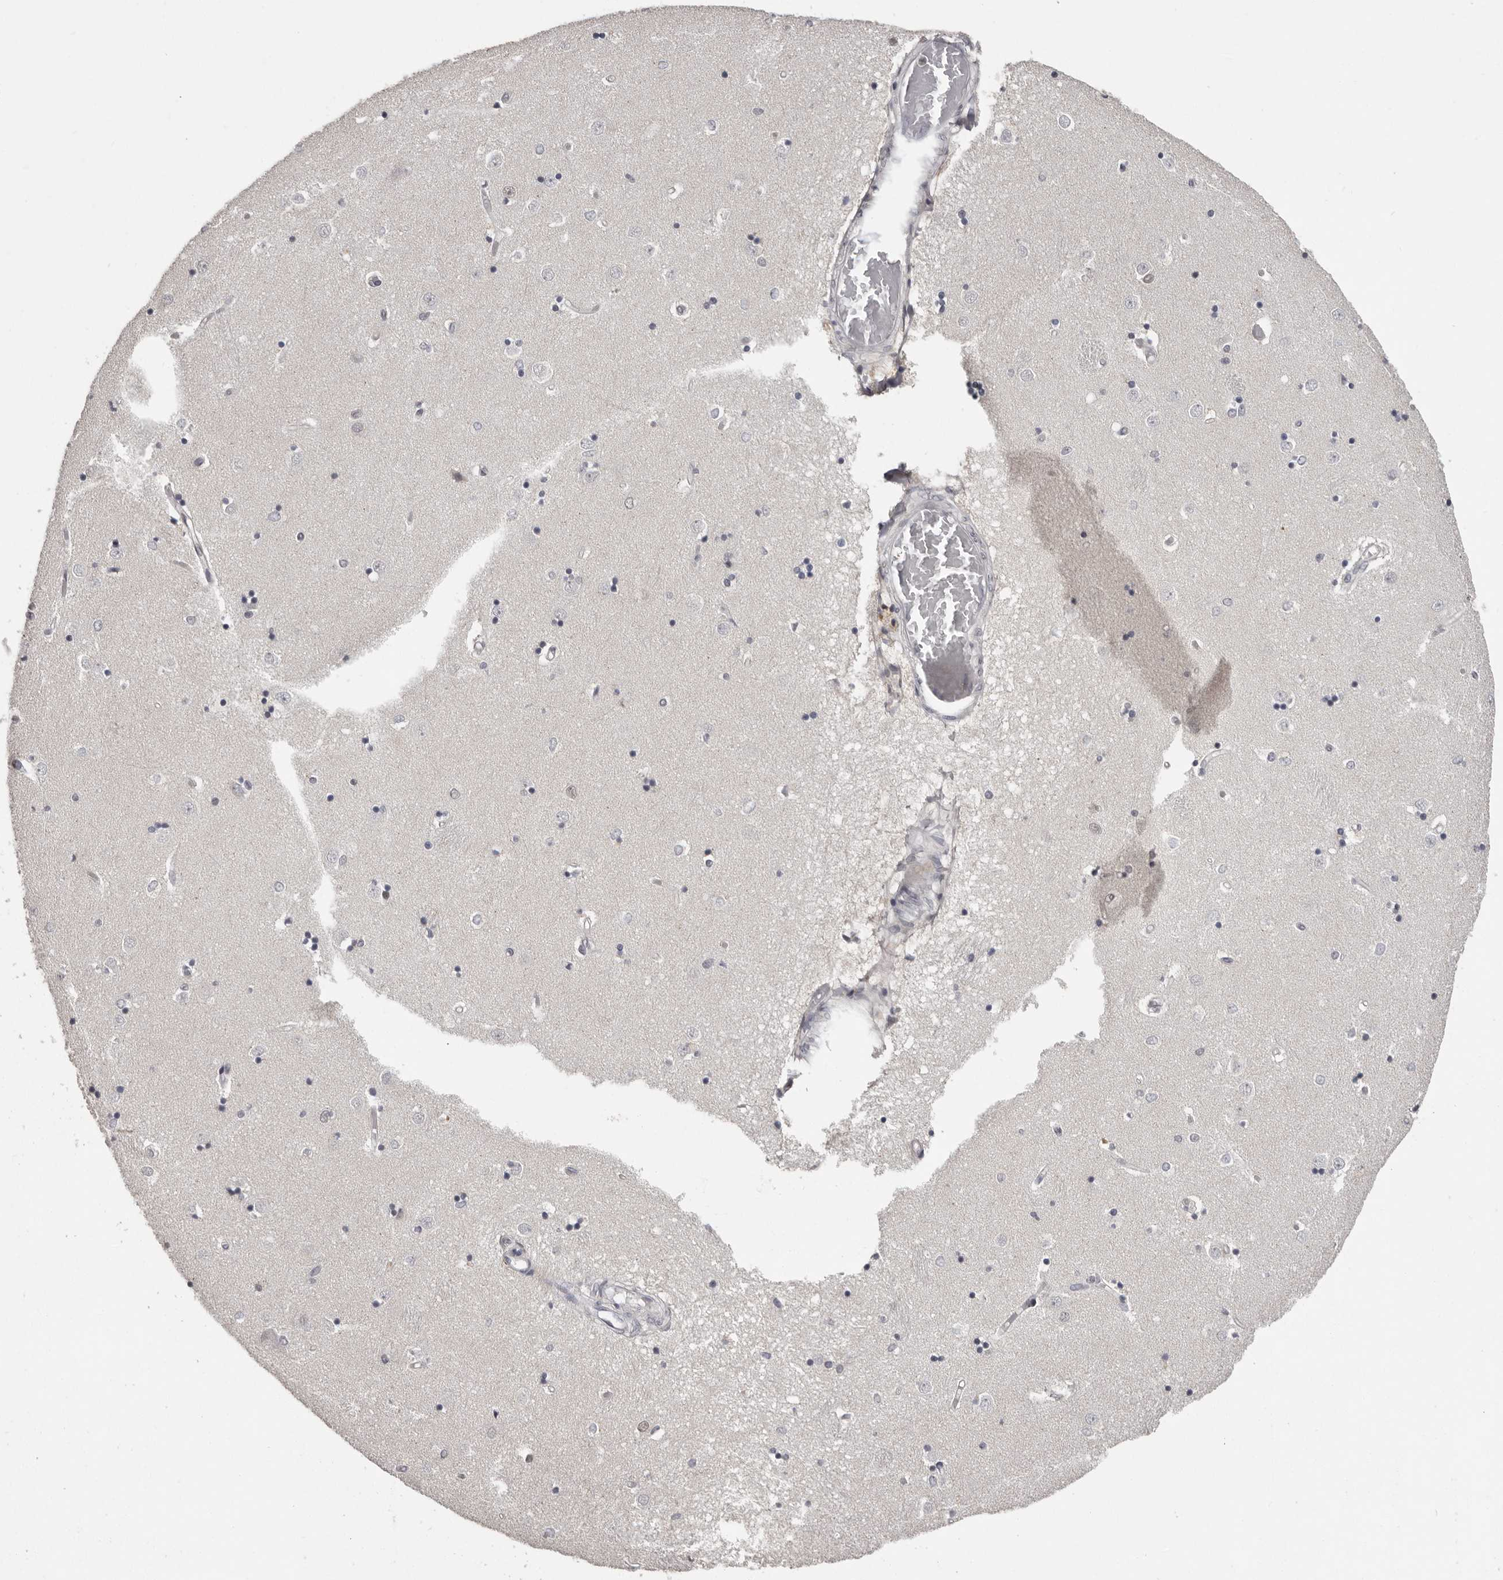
{"staining": {"intensity": "weak", "quantity": "<25%", "location": "nuclear"}, "tissue": "caudate", "cell_type": "Glial cells", "image_type": "normal", "snomed": [{"axis": "morphology", "description": "Normal tissue, NOS"}, {"axis": "topography", "description": "Lateral ventricle wall"}], "caption": "Image shows no protein expression in glial cells of benign caudate. (Brightfield microscopy of DAB immunohistochemistry (IHC) at high magnification).", "gene": "SRCAP", "patient": {"sex": "male", "age": 45}}